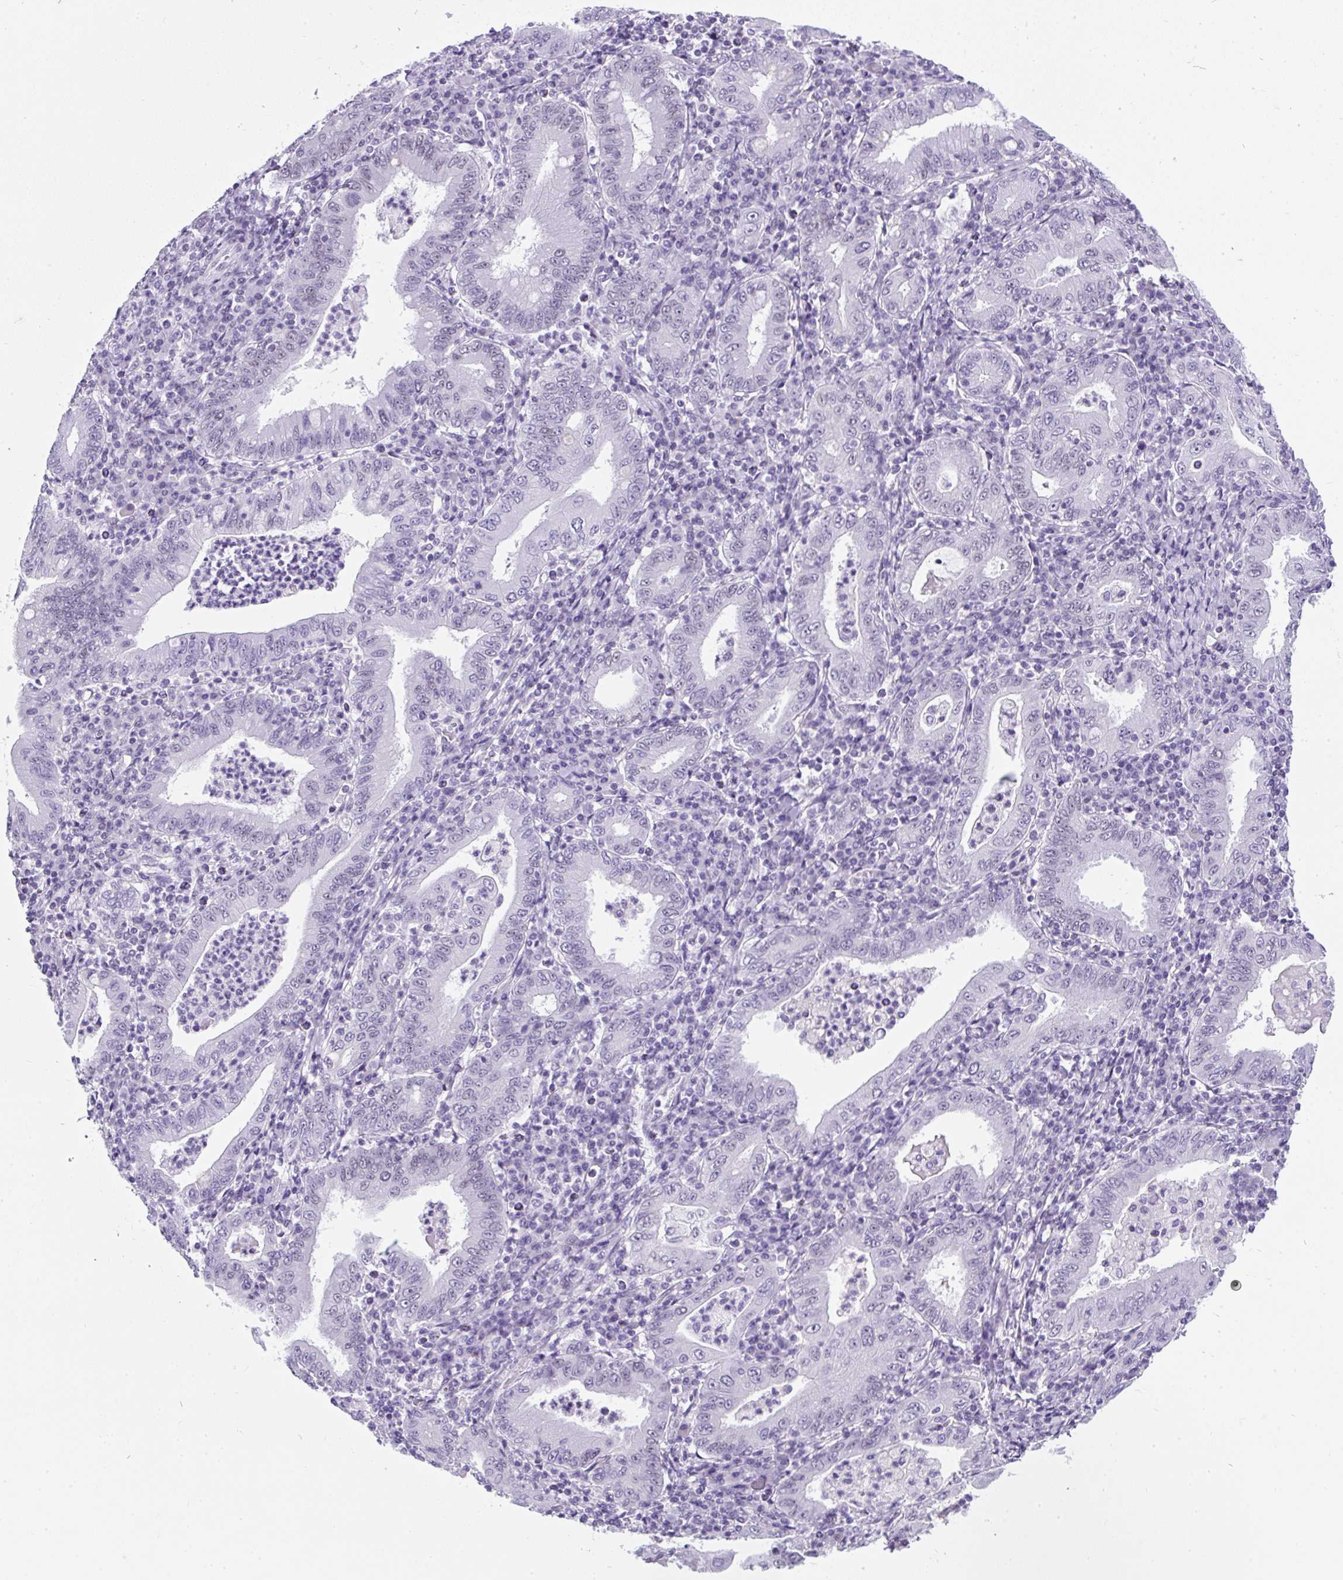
{"staining": {"intensity": "negative", "quantity": "none", "location": "none"}, "tissue": "stomach cancer", "cell_type": "Tumor cells", "image_type": "cancer", "snomed": [{"axis": "morphology", "description": "Normal tissue, NOS"}, {"axis": "morphology", "description": "Adenocarcinoma, NOS"}, {"axis": "topography", "description": "Esophagus"}, {"axis": "topography", "description": "Stomach, upper"}, {"axis": "topography", "description": "Peripheral nerve tissue"}], "caption": "An immunohistochemistry photomicrograph of stomach cancer is shown. There is no staining in tumor cells of stomach cancer.", "gene": "PLCXD2", "patient": {"sex": "male", "age": 62}}